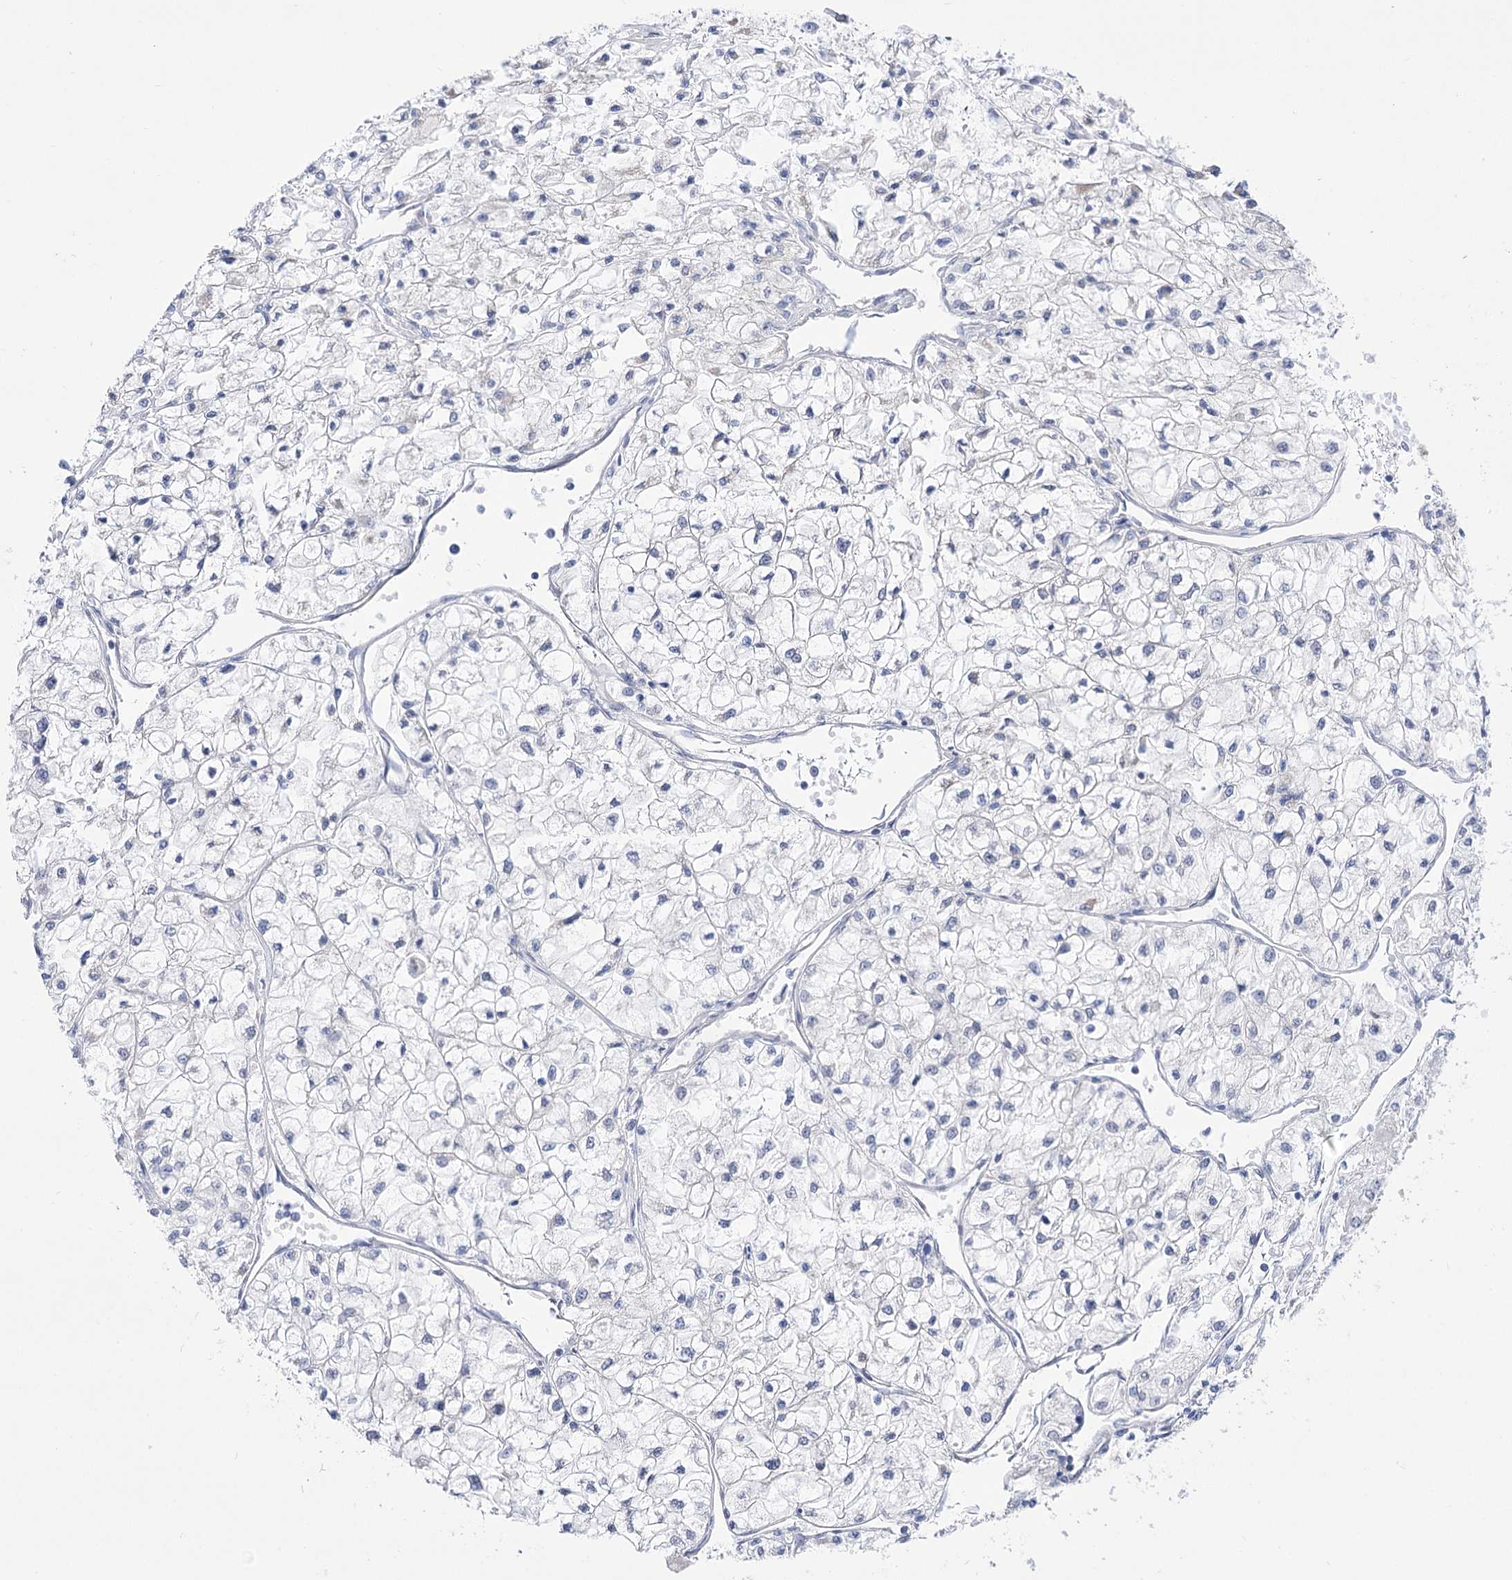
{"staining": {"intensity": "negative", "quantity": "none", "location": "none"}, "tissue": "renal cancer", "cell_type": "Tumor cells", "image_type": "cancer", "snomed": [{"axis": "morphology", "description": "Adenocarcinoma, NOS"}, {"axis": "topography", "description": "Kidney"}], "caption": "A photomicrograph of renal adenocarcinoma stained for a protein exhibits no brown staining in tumor cells. The staining is performed using DAB brown chromogen with nuclei counter-stained in using hematoxylin.", "gene": "HELT", "patient": {"sex": "male", "age": 80}}